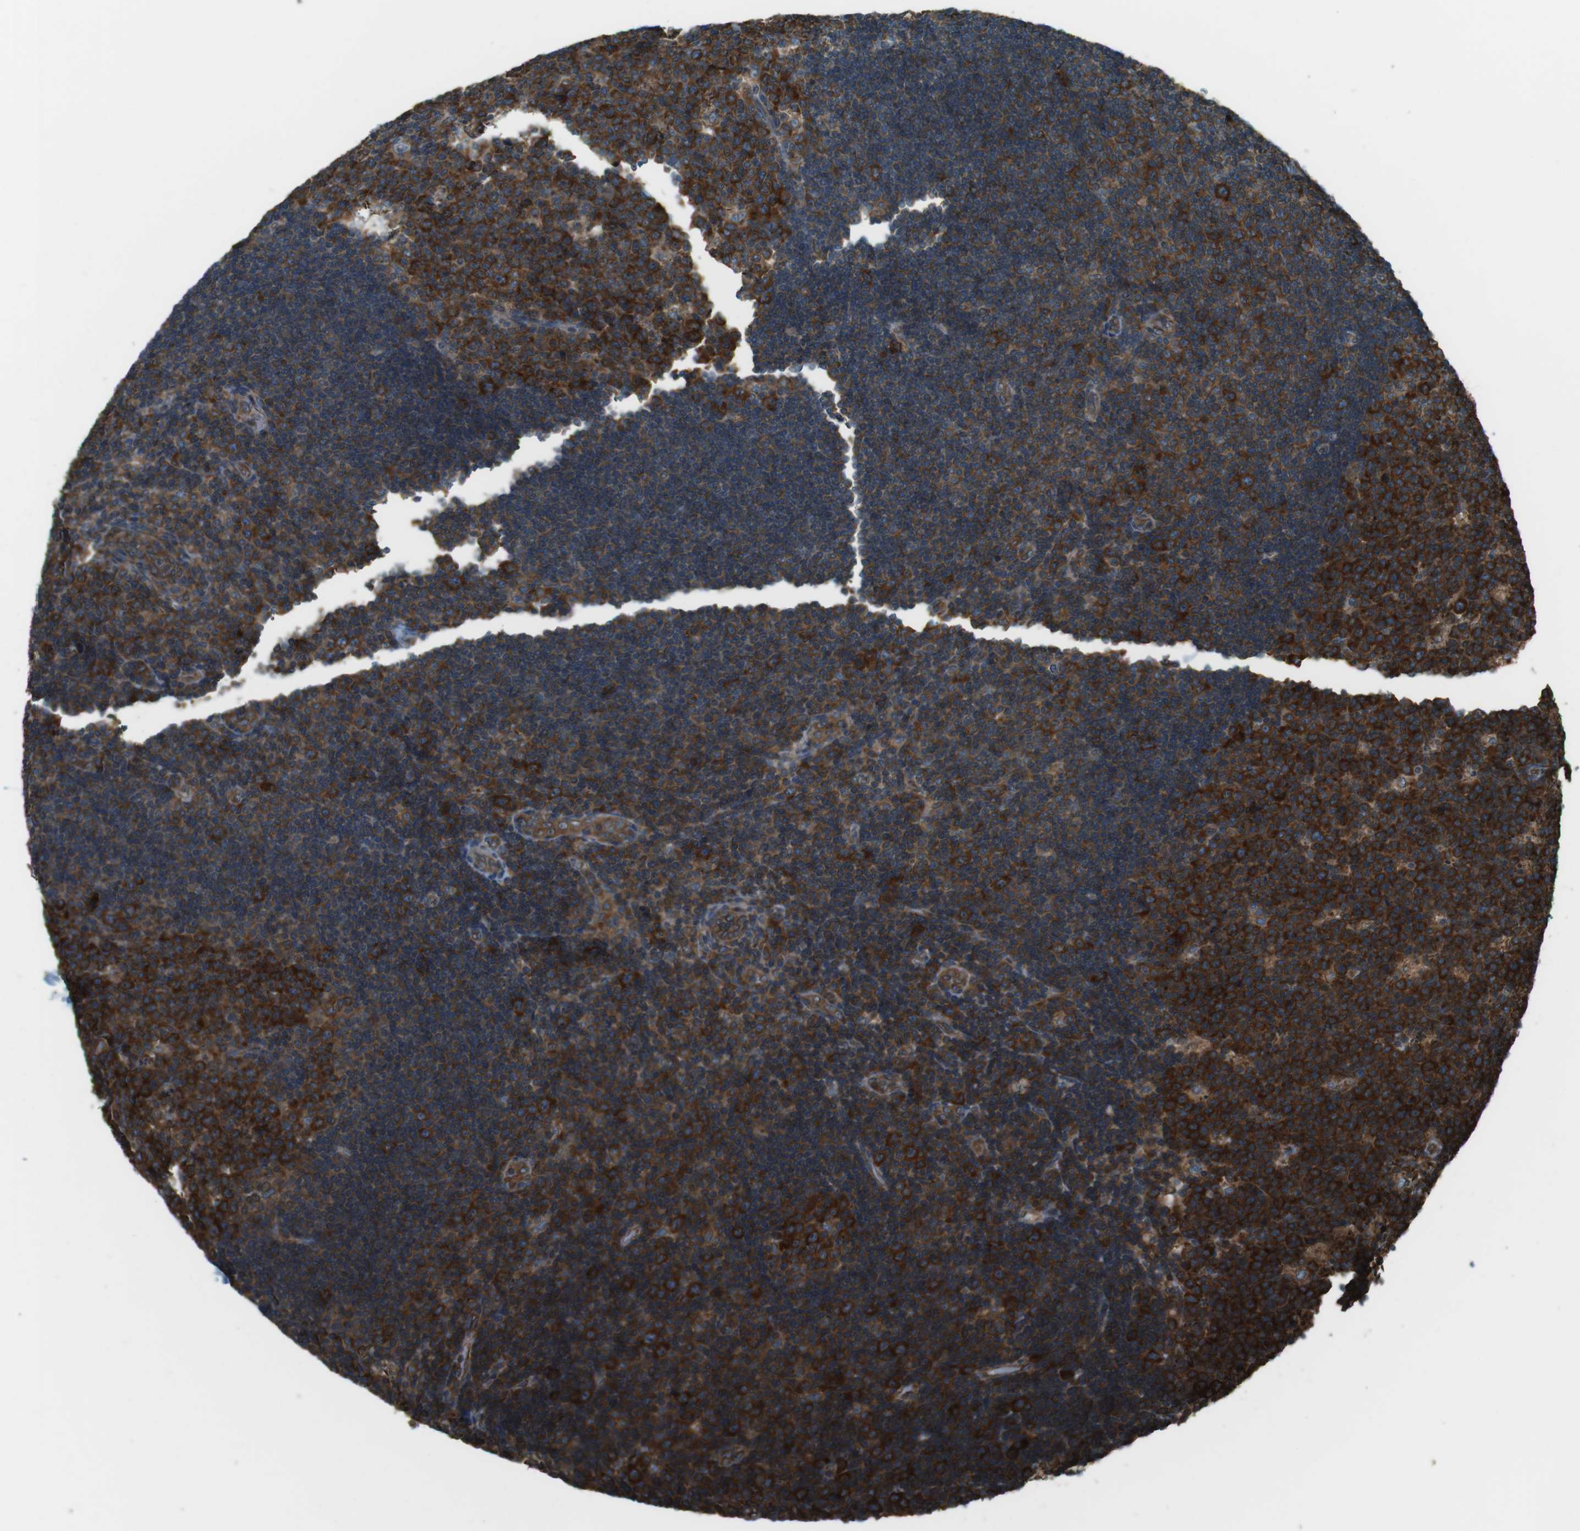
{"staining": {"intensity": "strong", "quantity": ">75%", "location": "cytoplasmic/membranous"}, "tissue": "lymph node", "cell_type": "Germinal center cells", "image_type": "normal", "snomed": [{"axis": "morphology", "description": "Normal tissue, NOS"}, {"axis": "topography", "description": "Lymph node"}, {"axis": "topography", "description": "Salivary gland"}], "caption": "Protein staining of unremarkable lymph node displays strong cytoplasmic/membranous expression in approximately >75% of germinal center cells.", "gene": "PA2G4", "patient": {"sex": "male", "age": 8}}